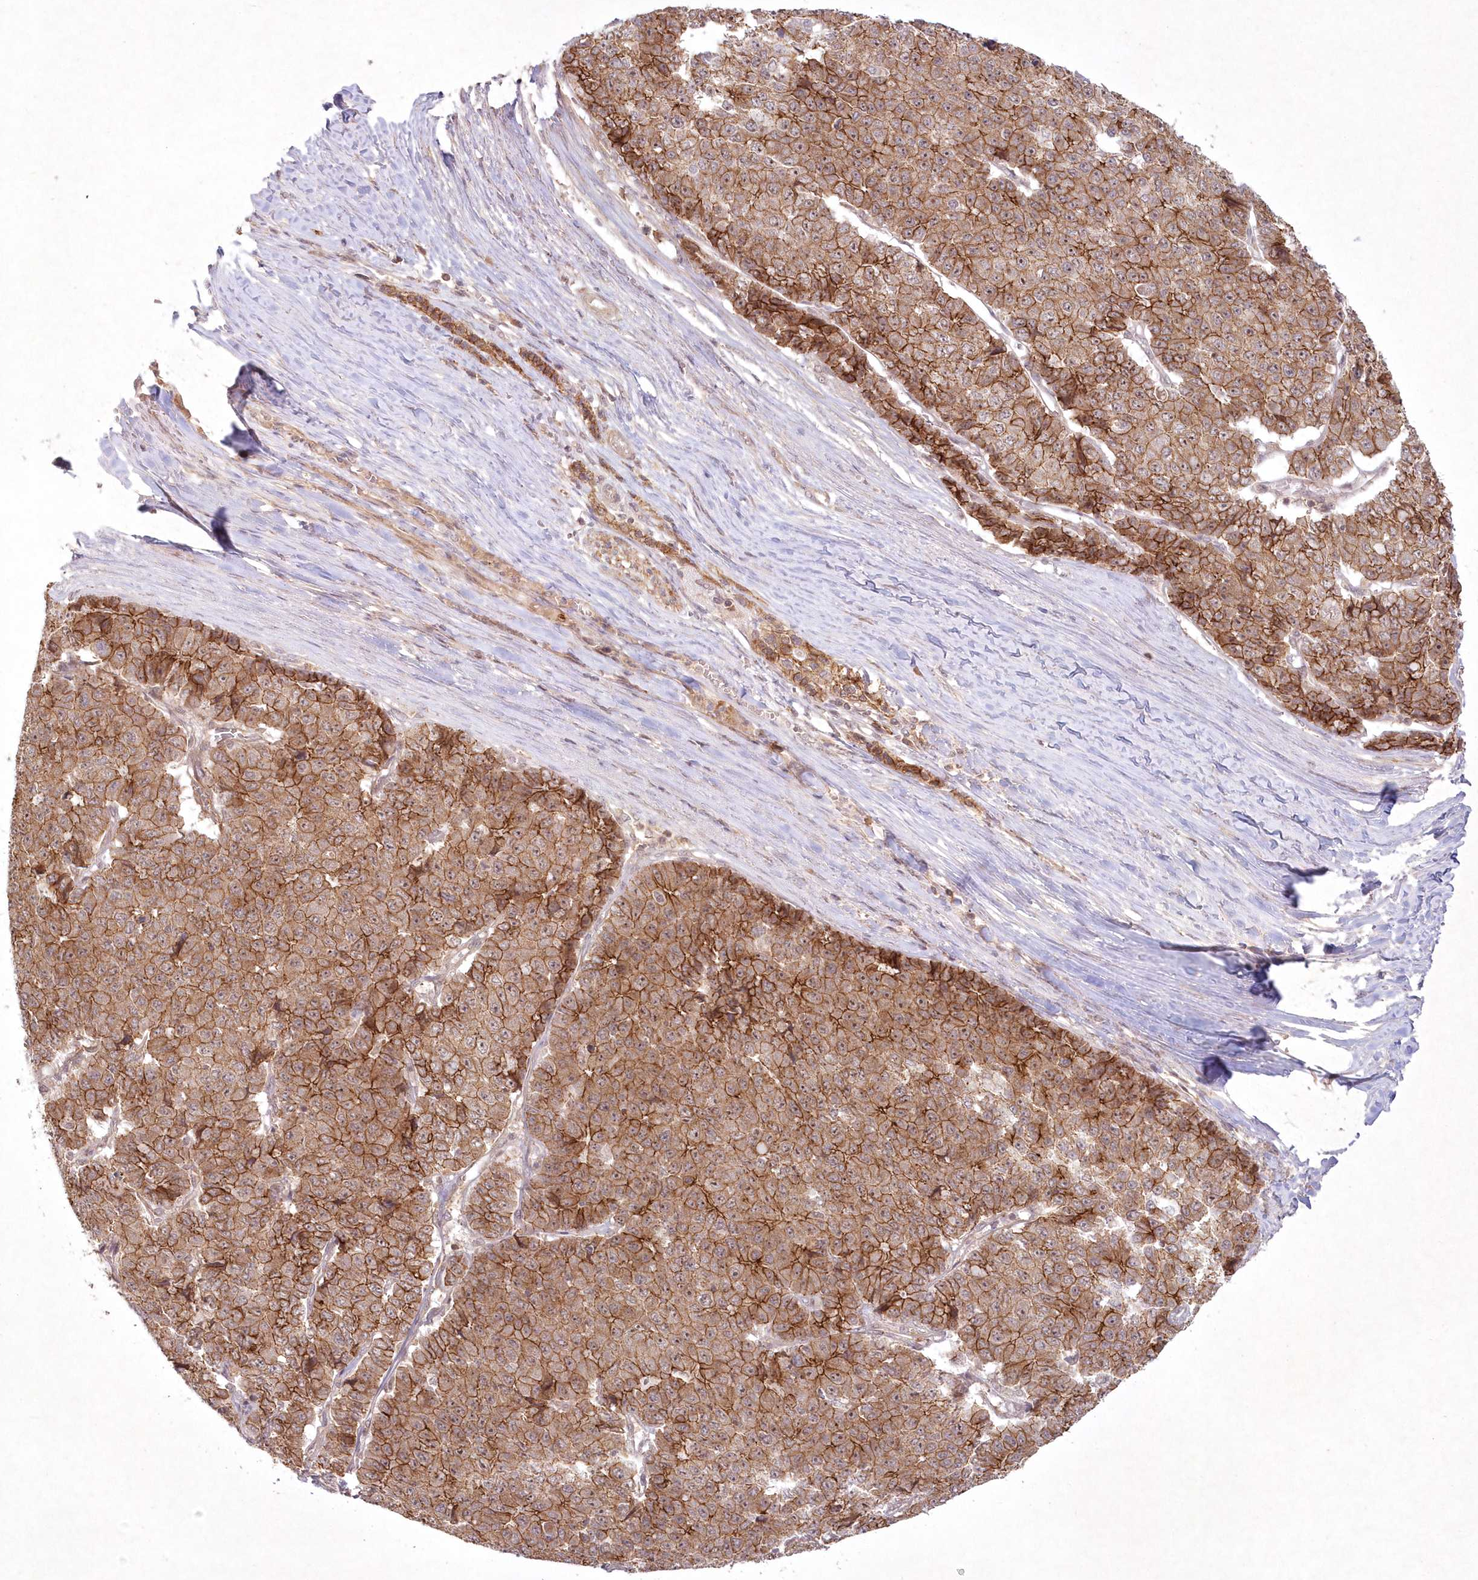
{"staining": {"intensity": "moderate", "quantity": ">75%", "location": "cytoplasmic/membranous,nuclear"}, "tissue": "pancreatic cancer", "cell_type": "Tumor cells", "image_type": "cancer", "snomed": [{"axis": "morphology", "description": "Adenocarcinoma, NOS"}, {"axis": "topography", "description": "Pancreas"}], "caption": "An image showing moderate cytoplasmic/membranous and nuclear expression in about >75% of tumor cells in pancreatic cancer (adenocarcinoma), as visualized by brown immunohistochemical staining.", "gene": "TOGARAM2", "patient": {"sex": "male", "age": 50}}